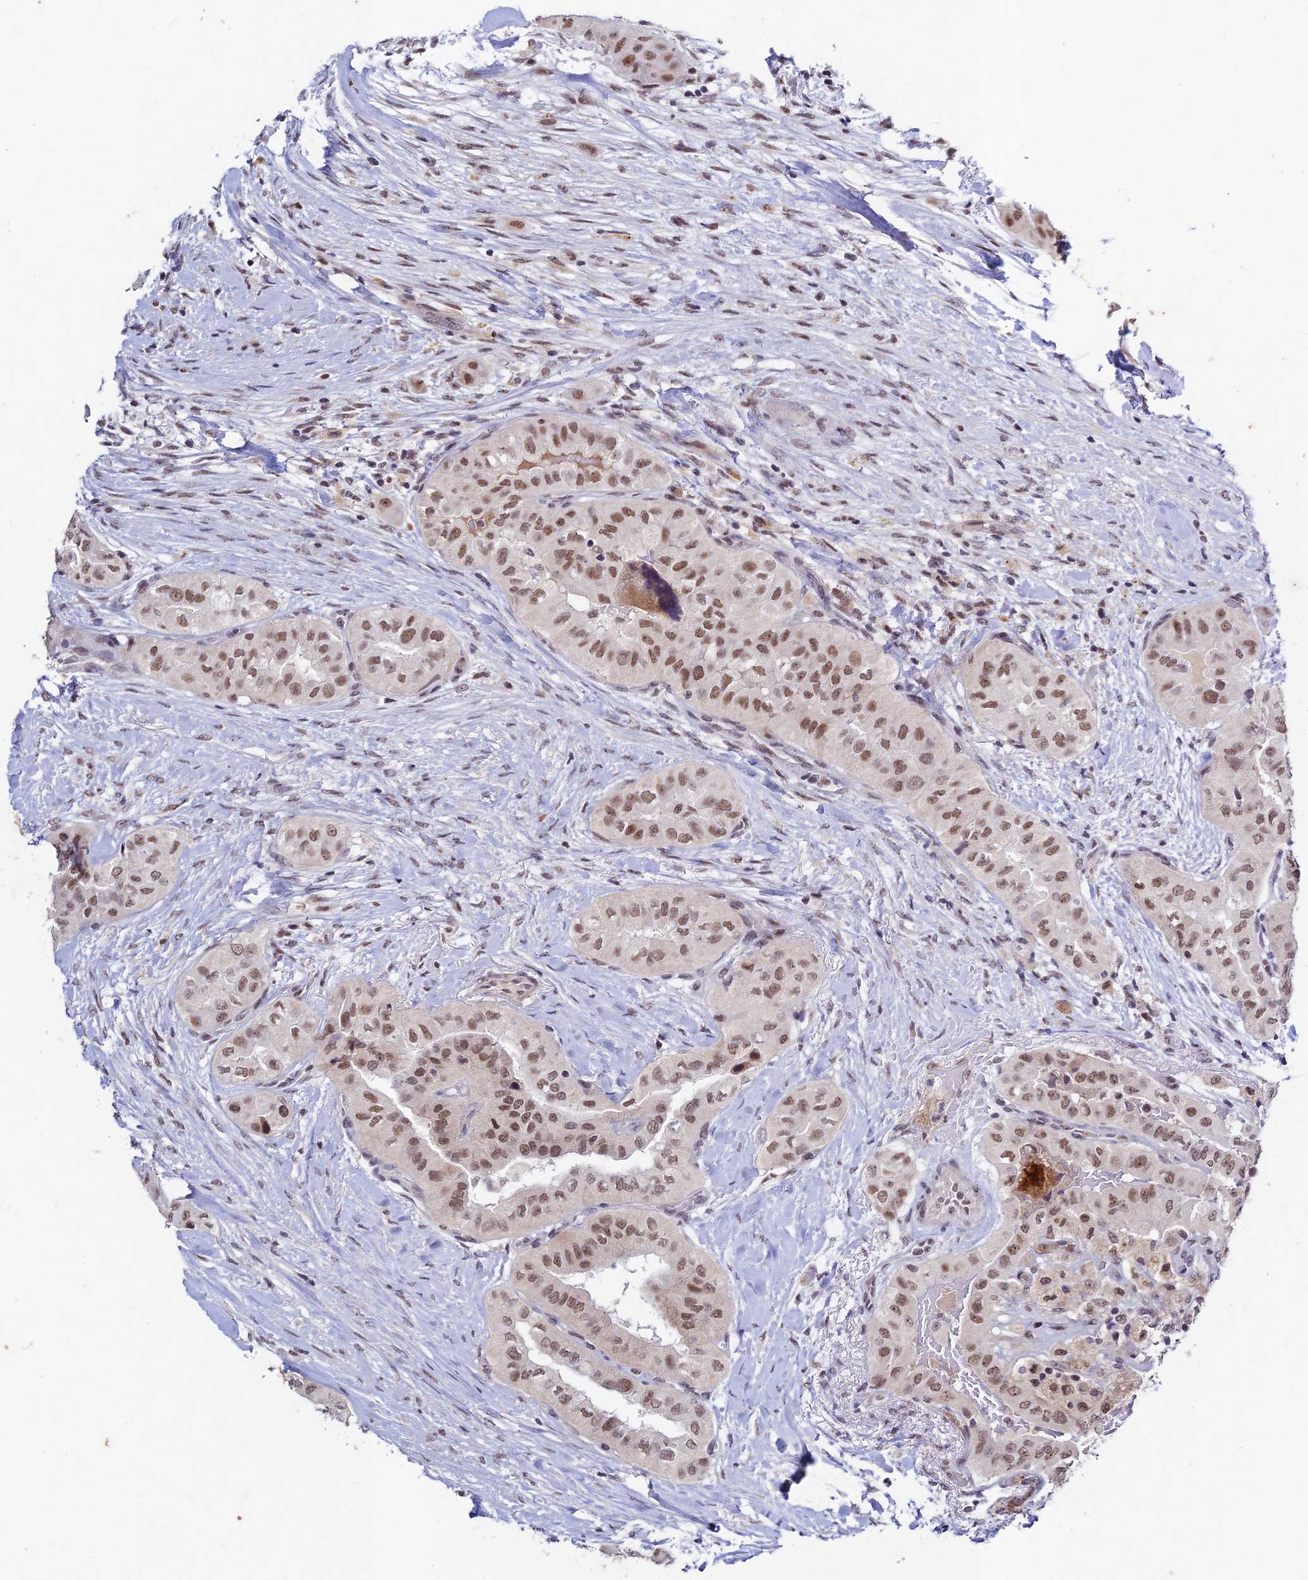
{"staining": {"intensity": "moderate", "quantity": ">75%", "location": "nuclear"}, "tissue": "head and neck cancer", "cell_type": "Tumor cells", "image_type": "cancer", "snomed": [{"axis": "morphology", "description": "Adenocarcinoma, NOS"}, {"axis": "topography", "description": "Head-Neck"}], "caption": "This photomicrograph shows head and neck cancer (adenocarcinoma) stained with immunohistochemistry to label a protein in brown. The nuclear of tumor cells show moderate positivity for the protein. Nuclei are counter-stained blue.", "gene": "RAVER1", "patient": {"sex": "male", "age": 66}}